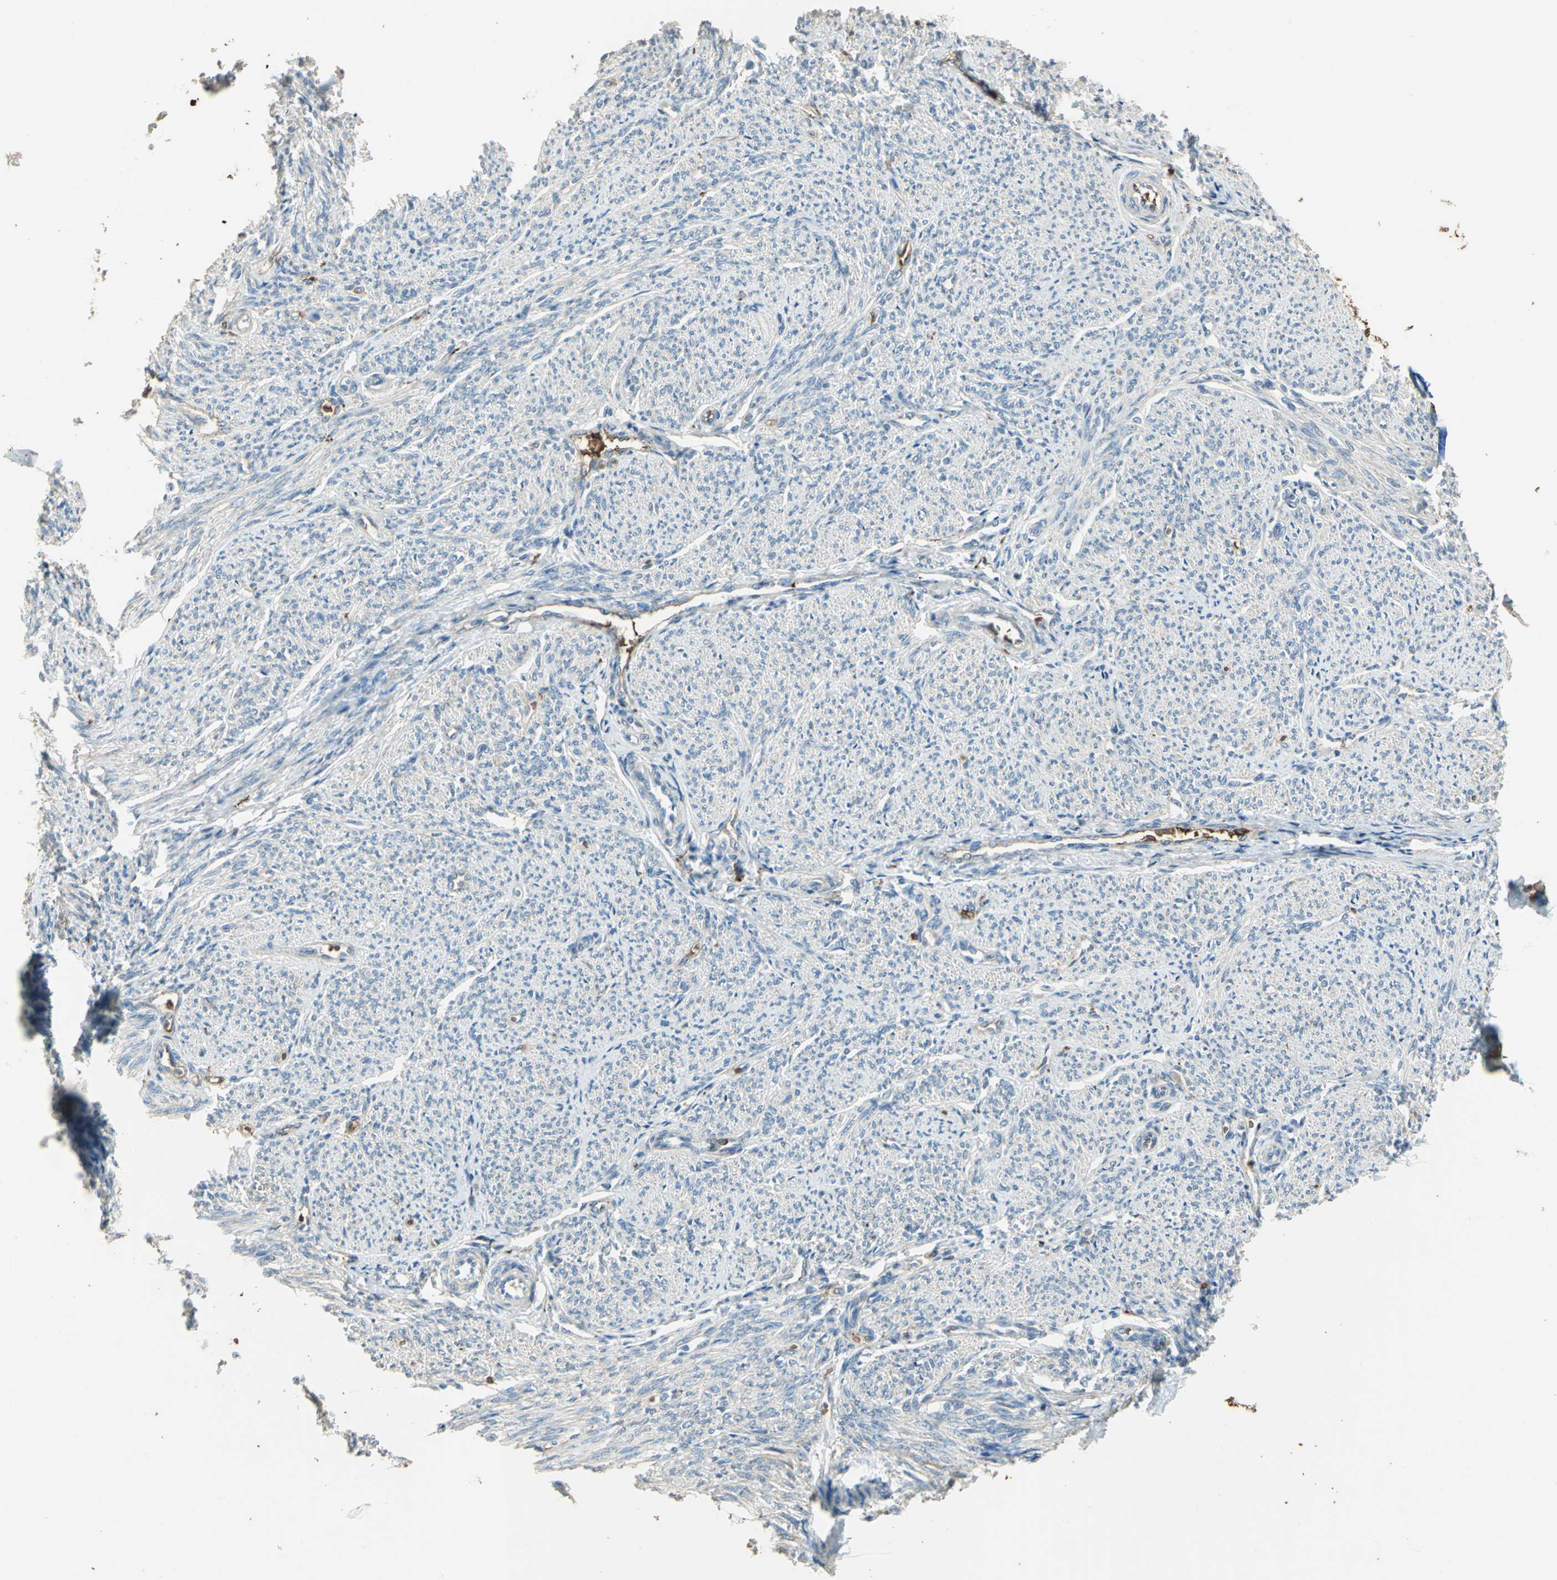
{"staining": {"intensity": "weak", "quantity": ">75%", "location": "cytoplasmic/membranous"}, "tissue": "smooth muscle", "cell_type": "Smooth muscle cells", "image_type": "normal", "snomed": [{"axis": "morphology", "description": "Normal tissue, NOS"}, {"axis": "topography", "description": "Smooth muscle"}], "caption": "A low amount of weak cytoplasmic/membranous expression is identified in about >75% of smooth muscle cells in unremarkable smooth muscle.", "gene": "DDAH1", "patient": {"sex": "female", "age": 65}}